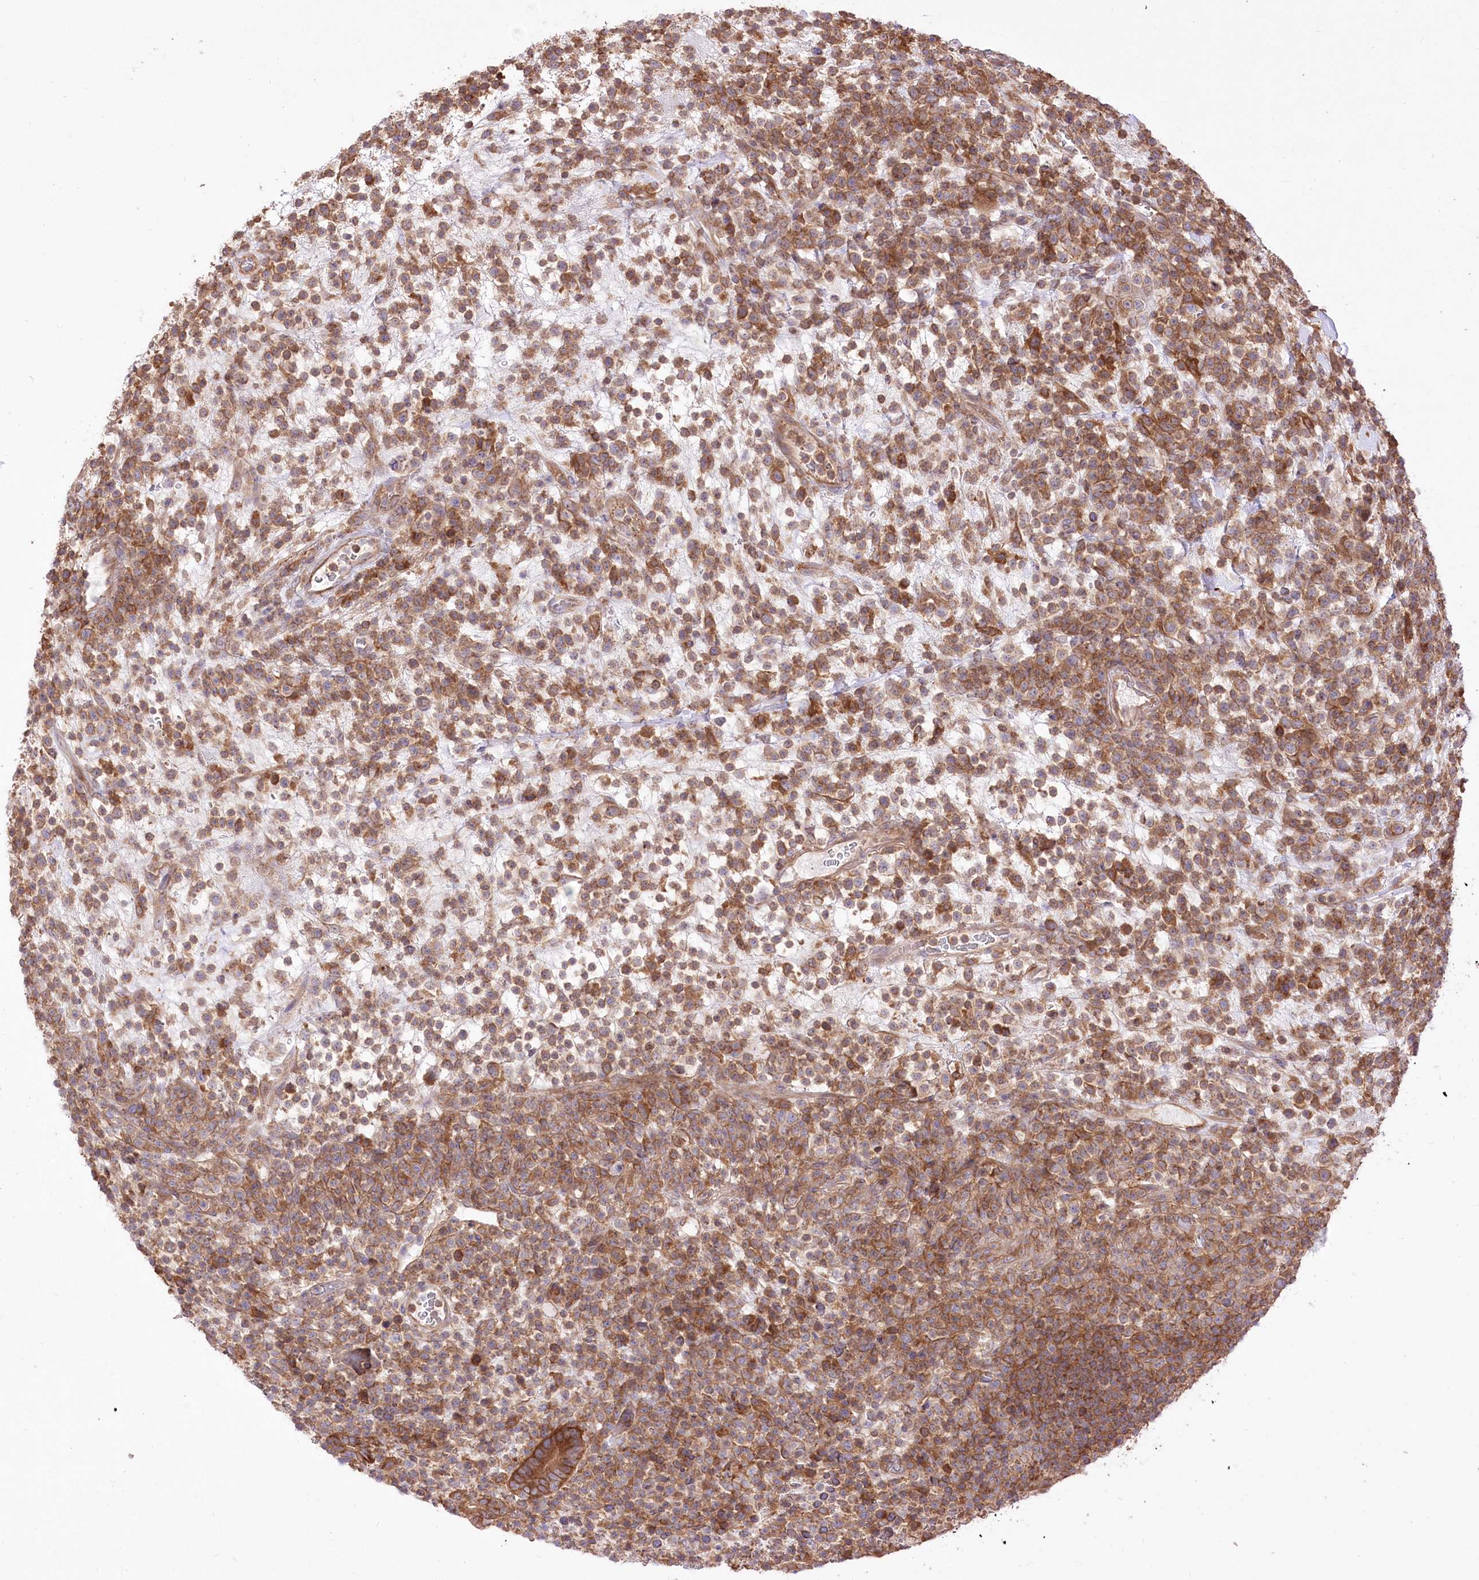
{"staining": {"intensity": "moderate", "quantity": ">75%", "location": "cytoplasmic/membranous"}, "tissue": "lymphoma", "cell_type": "Tumor cells", "image_type": "cancer", "snomed": [{"axis": "morphology", "description": "Malignant lymphoma, non-Hodgkin's type, High grade"}, {"axis": "topography", "description": "Colon"}], "caption": "A brown stain highlights moderate cytoplasmic/membranous staining of a protein in high-grade malignant lymphoma, non-Hodgkin's type tumor cells.", "gene": "XYLB", "patient": {"sex": "female", "age": 53}}